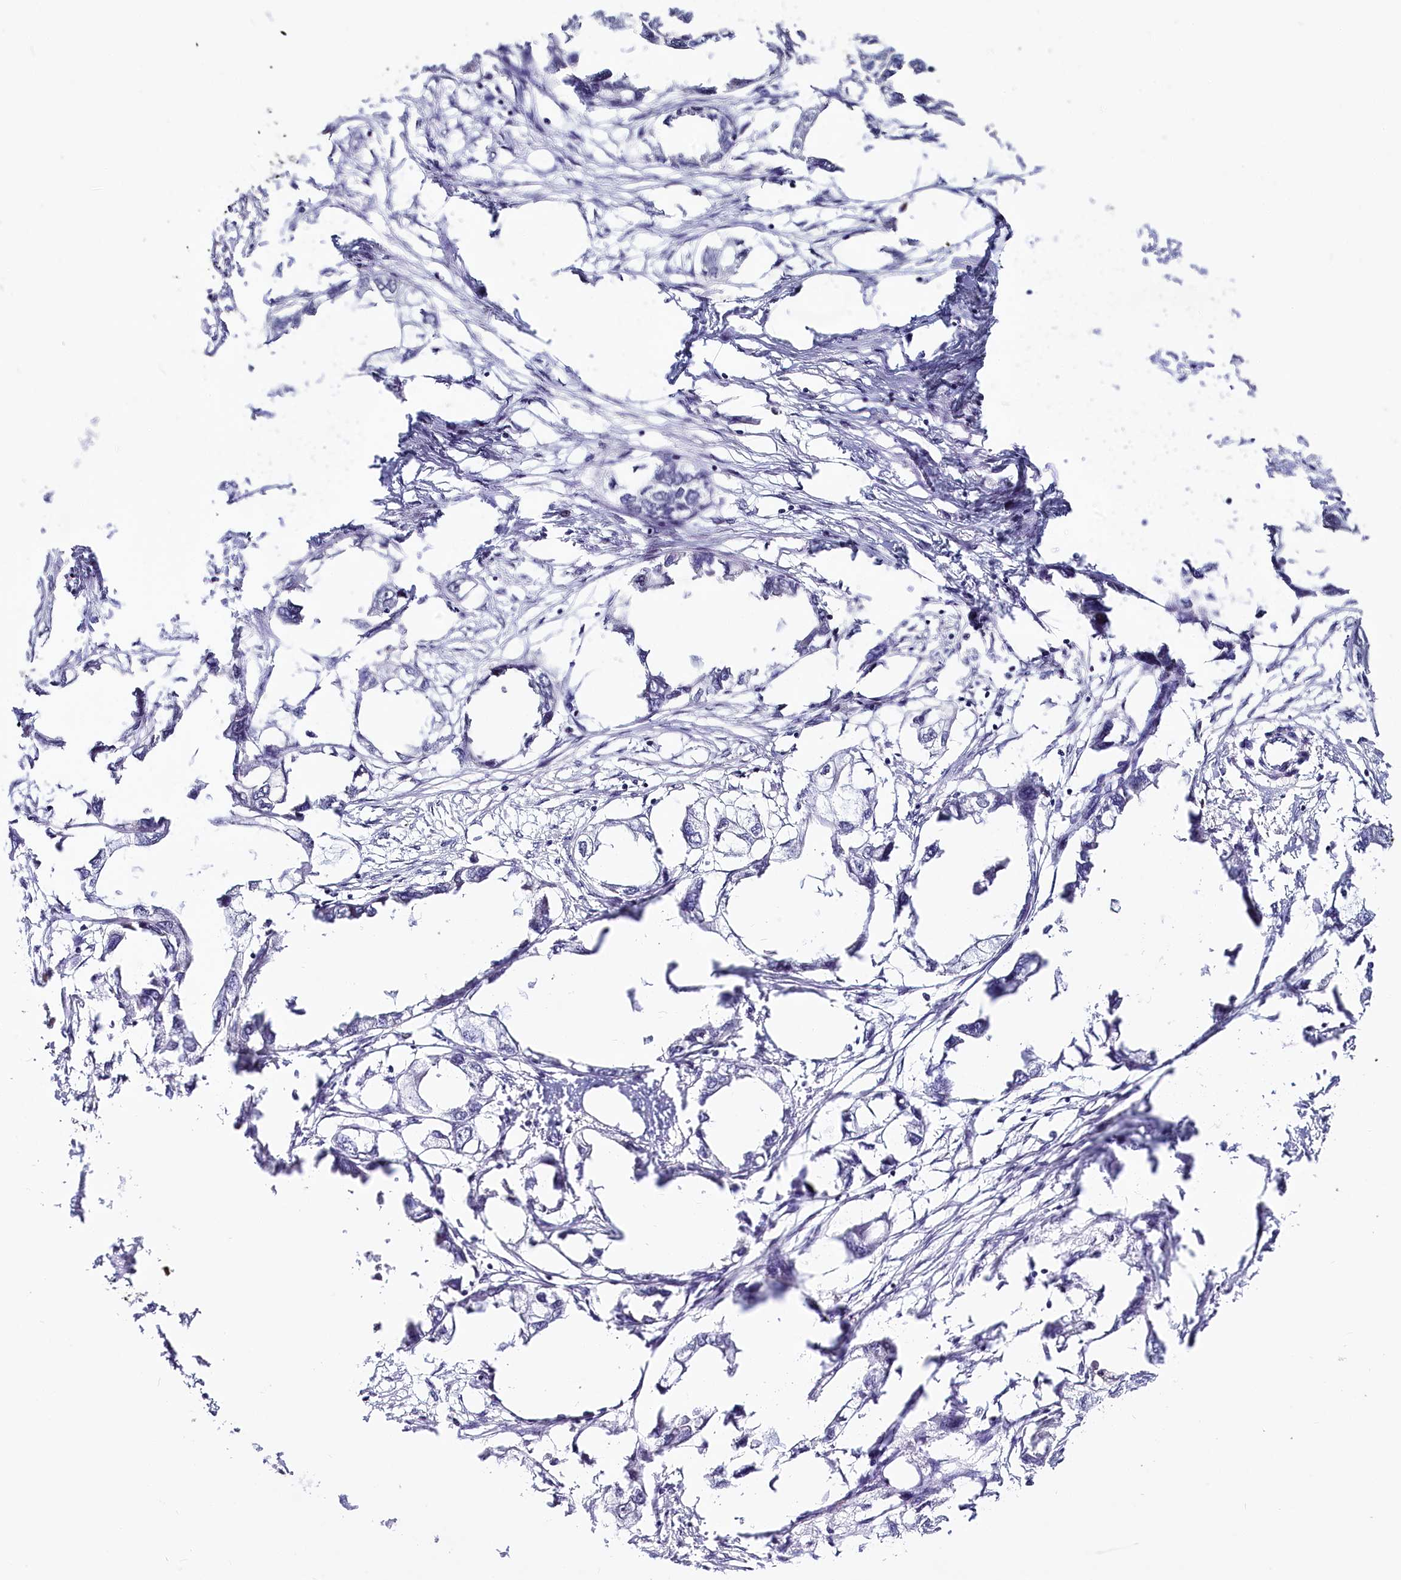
{"staining": {"intensity": "negative", "quantity": "none", "location": "none"}, "tissue": "endometrial cancer", "cell_type": "Tumor cells", "image_type": "cancer", "snomed": [{"axis": "morphology", "description": "Adenocarcinoma, NOS"}, {"axis": "morphology", "description": "Adenocarcinoma, metastatic, NOS"}, {"axis": "topography", "description": "Adipose tissue"}, {"axis": "topography", "description": "Endometrium"}], "caption": "Endometrial metastatic adenocarcinoma was stained to show a protein in brown. There is no significant expression in tumor cells.", "gene": "SCAF11", "patient": {"sex": "female", "age": 67}}